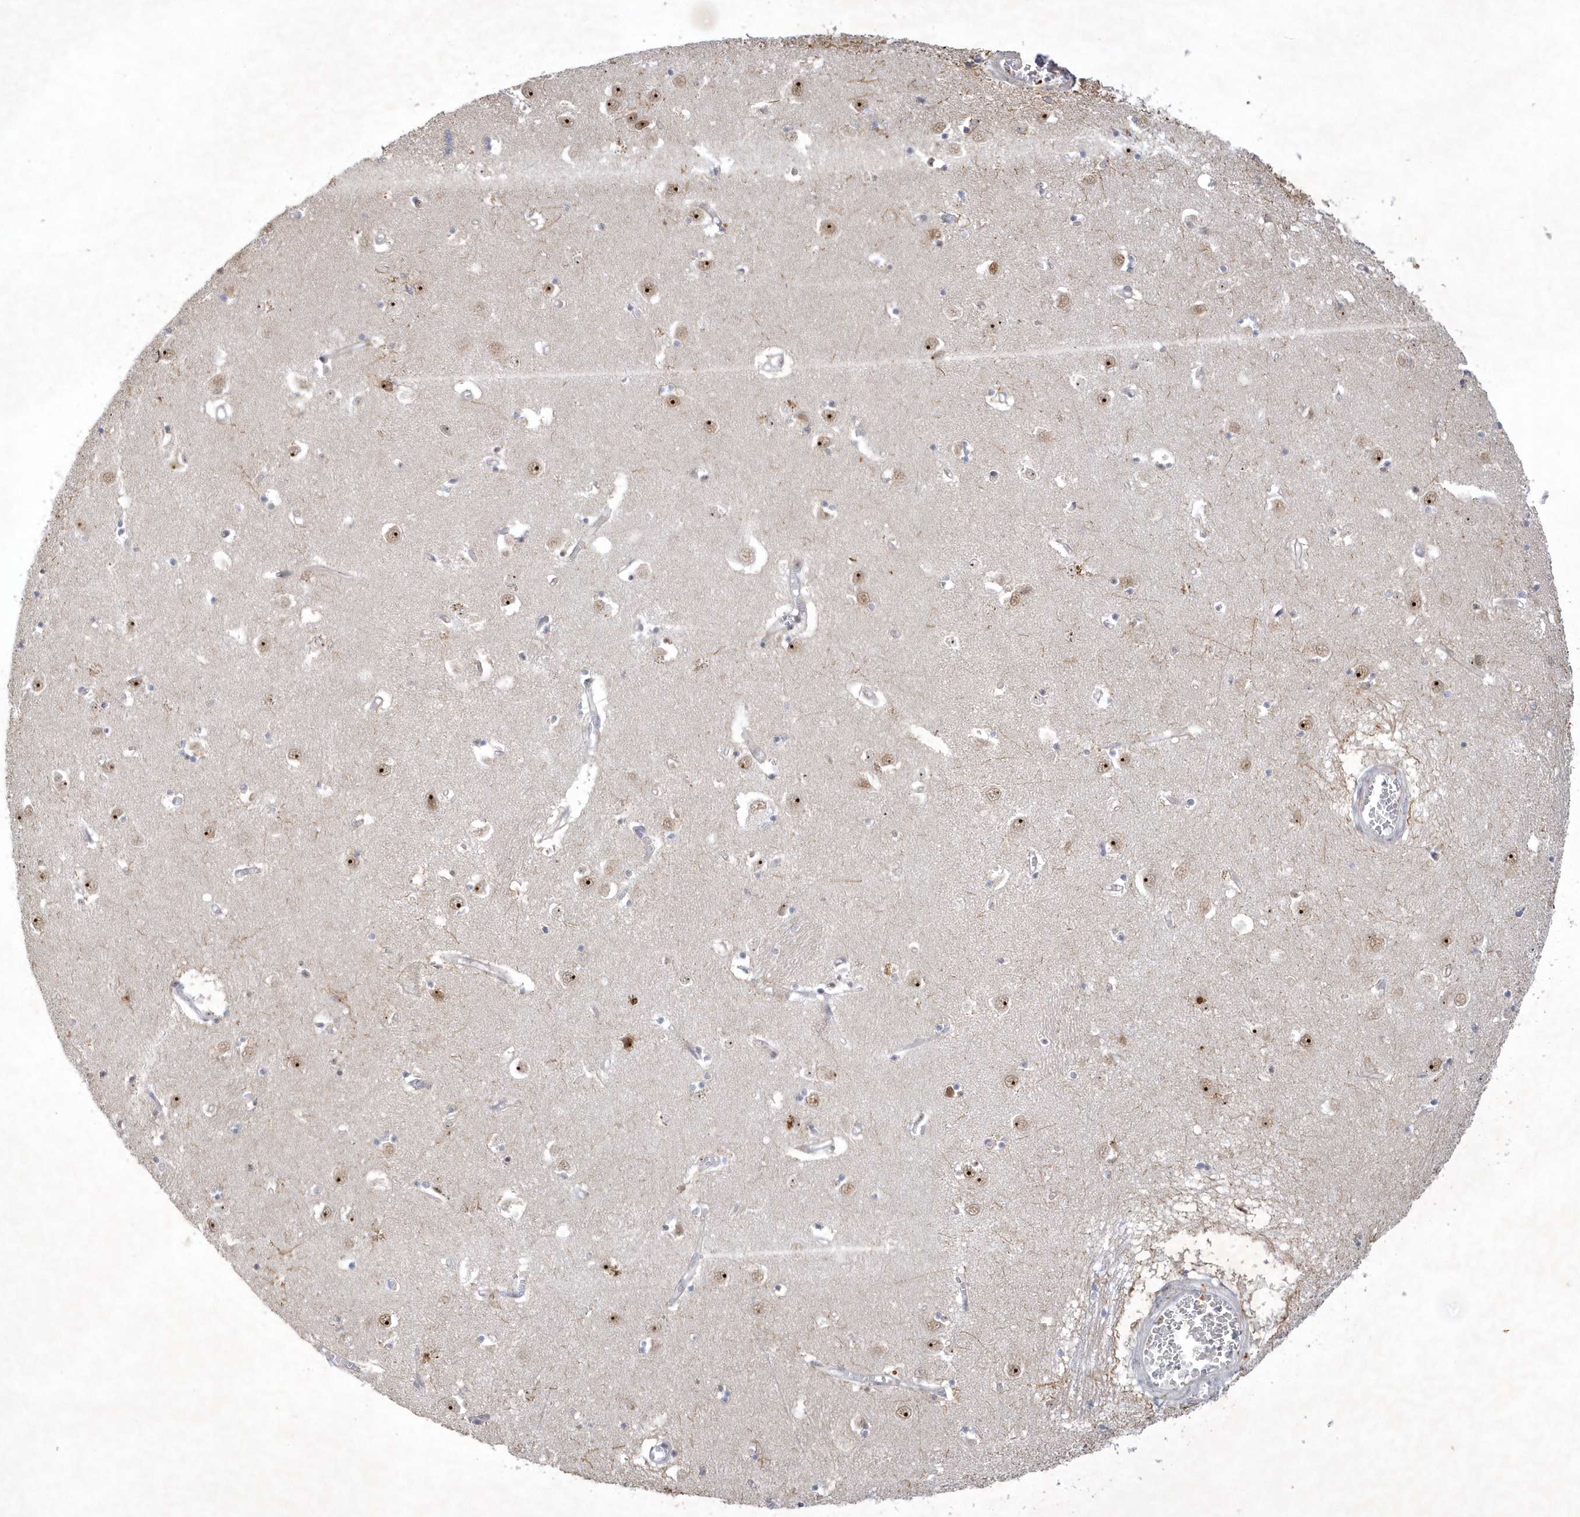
{"staining": {"intensity": "negative", "quantity": "none", "location": "none"}, "tissue": "caudate", "cell_type": "Glial cells", "image_type": "normal", "snomed": [{"axis": "morphology", "description": "Normal tissue, NOS"}, {"axis": "topography", "description": "Lateral ventricle wall"}], "caption": "DAB immunohistochemical staining of normal caudate exhibits no significant staining in glial cells.", "gene": "NPM3", "patient": {"sex": "male", "age": 70}}